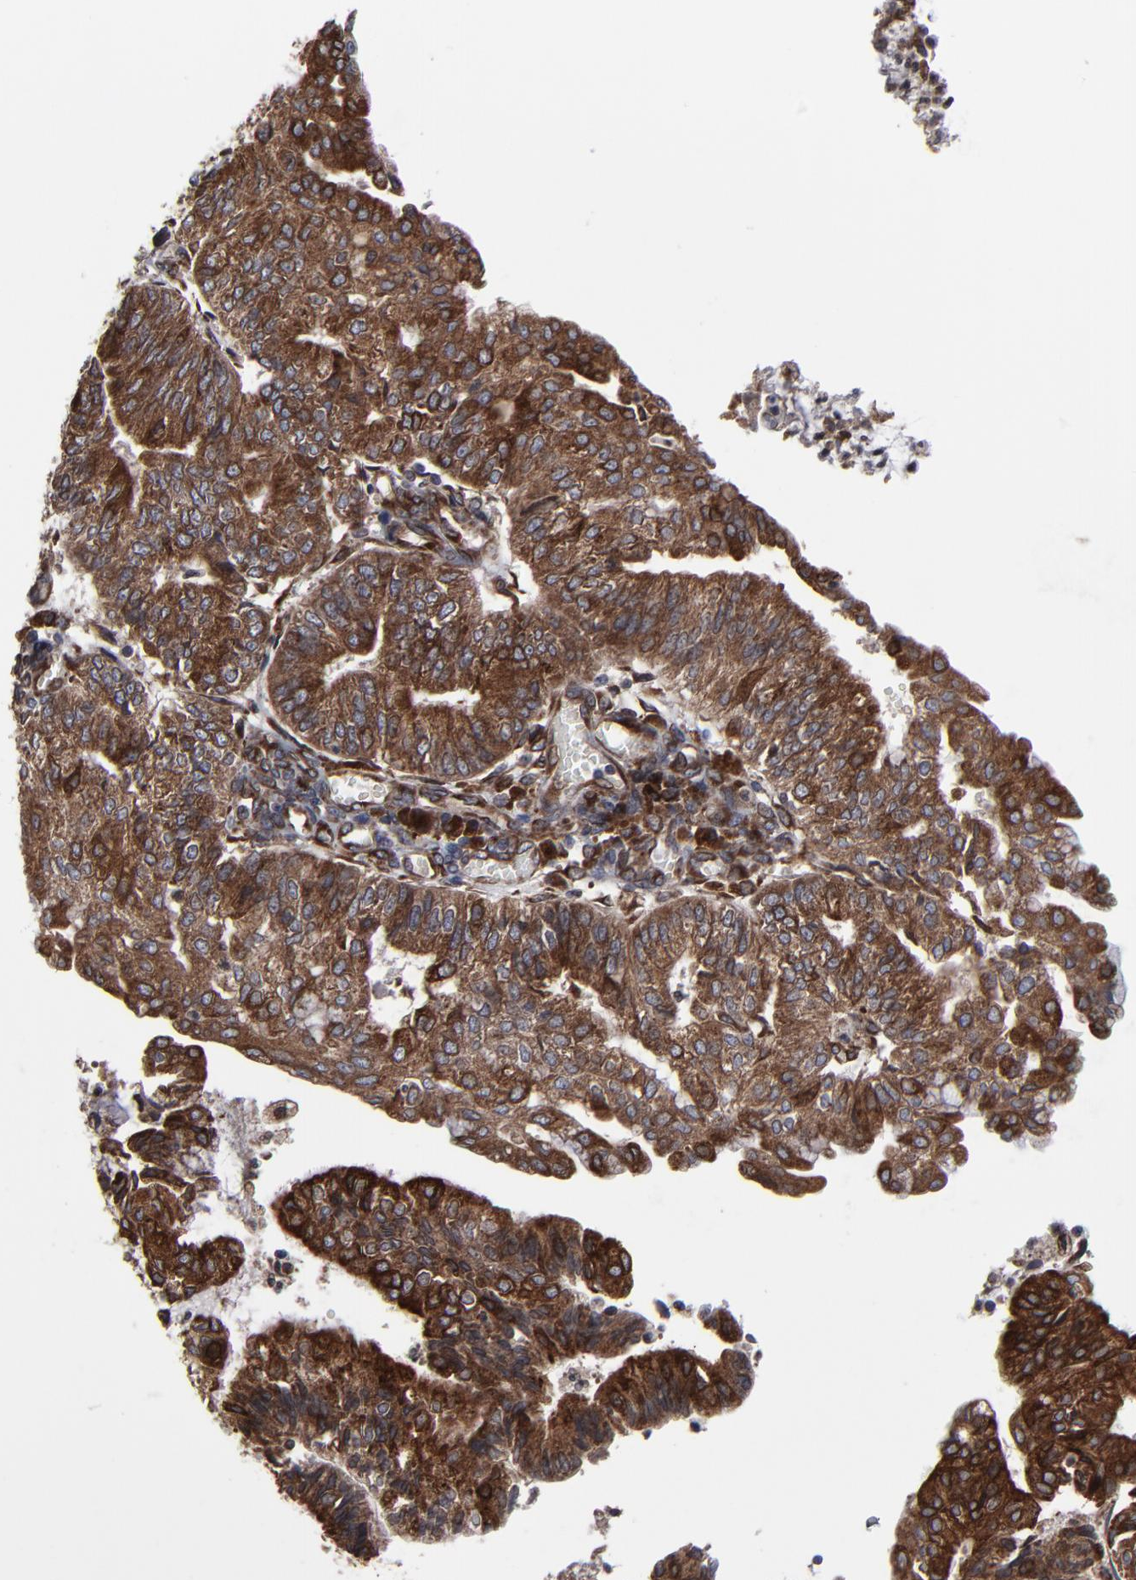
{"staining": {"intensity": "strong", "quantity": ">75%", "location": "cytoplasmic/membranous"}, "tissue": "endometrial cancer", "cell_type": "Tumor cells", "image_type": "cancer", "snomed": [{"axis": "morphology", "description": "Adenocarcinoma, NOS"}, {"axis": "topography", "description": "Endometrium"}], "caption": "Immunohistochemistry (IHC) of human endometrial adenocarcinoma exhibits high levels of strong cytoplasmic/membranous positivity in approximately >75% of tumor cells. The staining was performed using DAB to visualize the protein expression in brown, while the nuclei were stained in blue with hematoxylin (Magnification: 20x).", "gene": "CNIH1", "patient": {"sex": "female", "age": 59}}